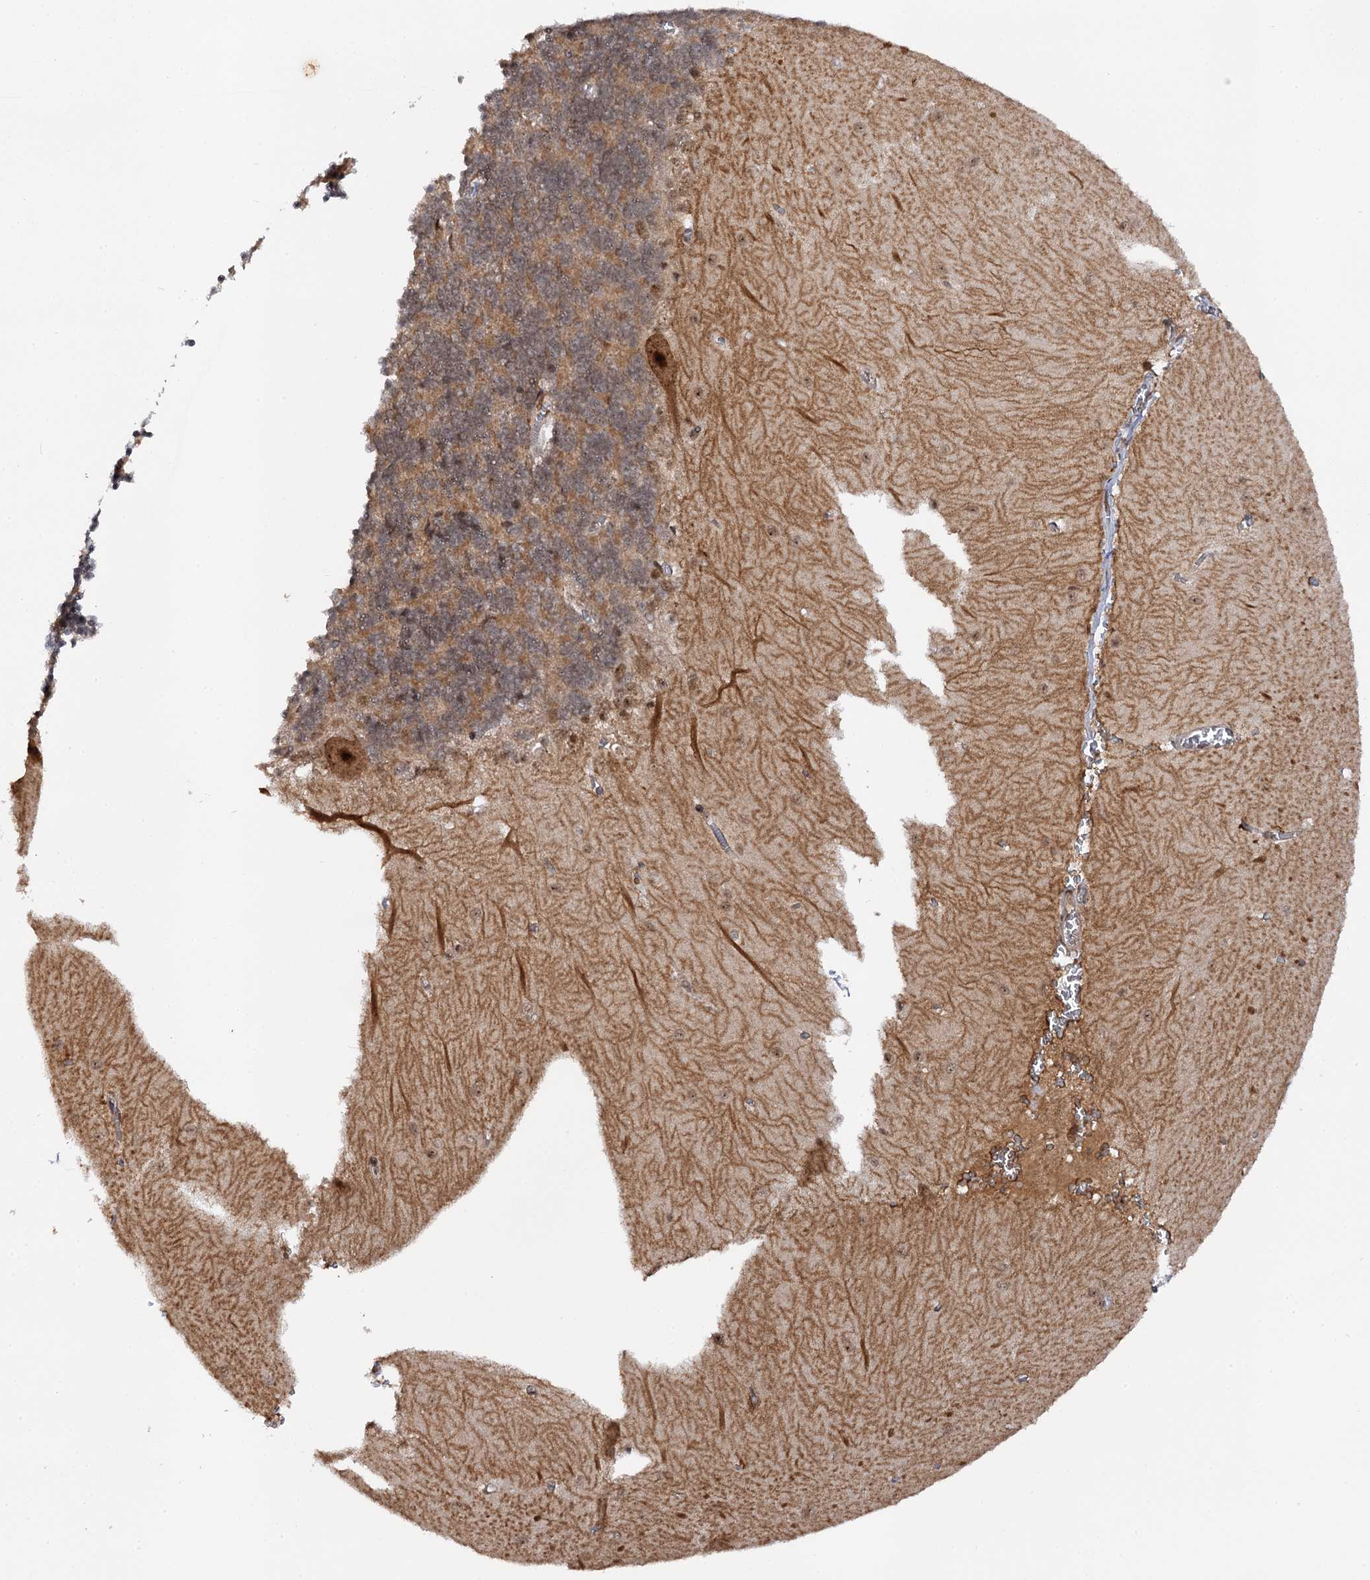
{"staining": {"intensity": "moderate", "quantity": ">75%", "location": "cytoplasmic/membranous,nuclear"}, "tissue": "cerebellum", "cell_type": "Cells in granular layer", "image_type": "normal", "snomed": [{"axis": "morphology", "description": "Normal tissue, NOS"}, {"axis": "topography", "description": "Cerebellum"}], "caption": "An image of cerebellum stained for a protein displays moderate cytoplasmic/membranous,nuclear brown staining in cells in granular layer. Nuclei are stained in blue.", "gene": "BUD13", "patient": {"sex": "male", "age": 37}}